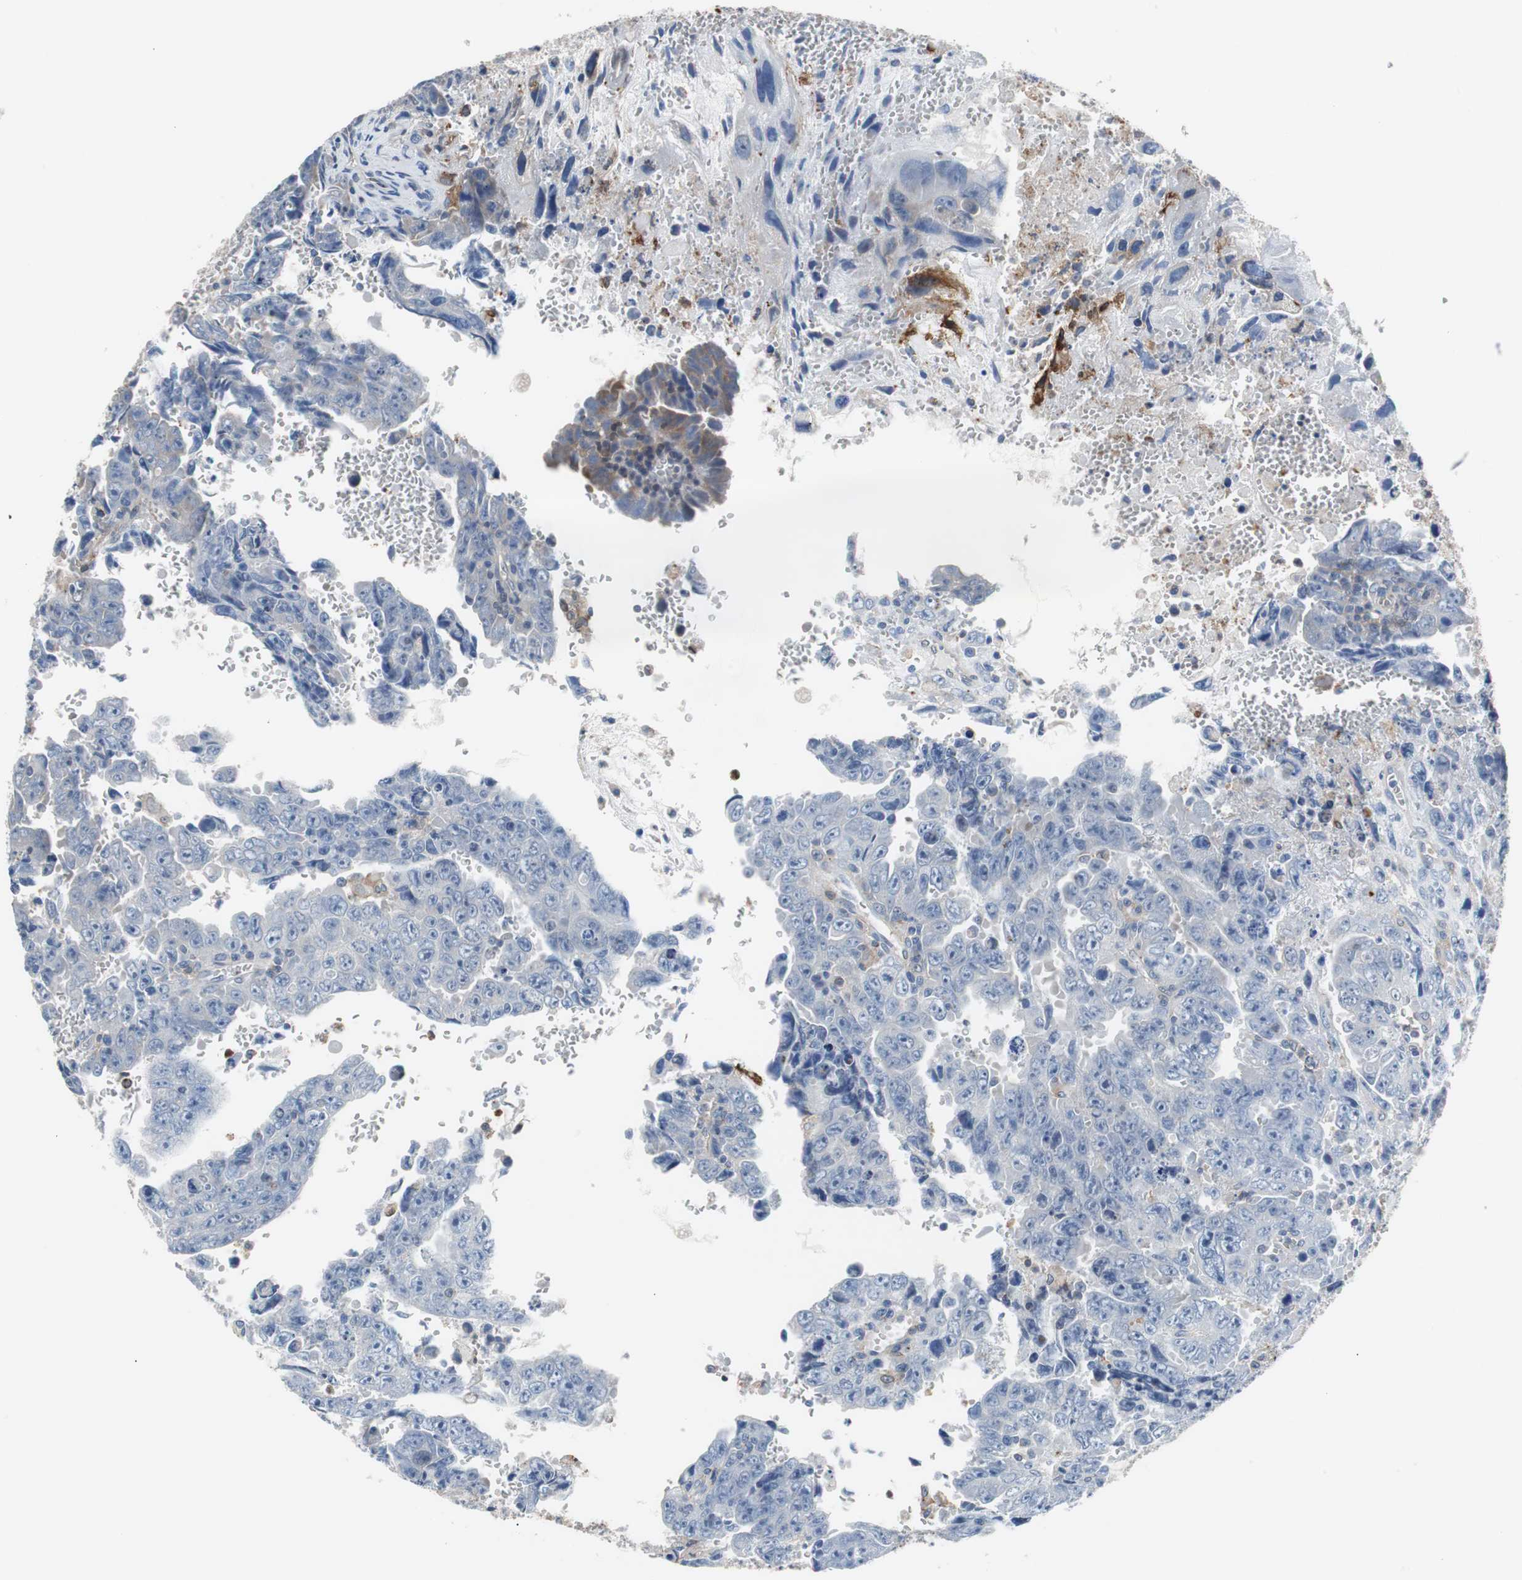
{"staining": {"intensity": "weak", "quantity": "<25%", "location": "cytoplasmic/membranous"}, "tissue": "testis cancer", "cell_type": "Tumor cells", "image_type": "cancer", "snomed": [{"axis": "morphology", "description": "Carcinoma, Embryonal, NOS"}, {"axis": "topography", "description": "Testis"}], "caption": "IHC histopathology image of neoplastic tissue: human testis cancer stained with DAB (3,3'-diaminobenzidine) displays no significant protein positivity in tumor cells. (DAB (3,3'-diaminobenzidine) immunohistochemistry visualized using brightfield microscopy, high magnification).", "gene": "ANXA4", "patient": {"sex": "male", "age": 28}}